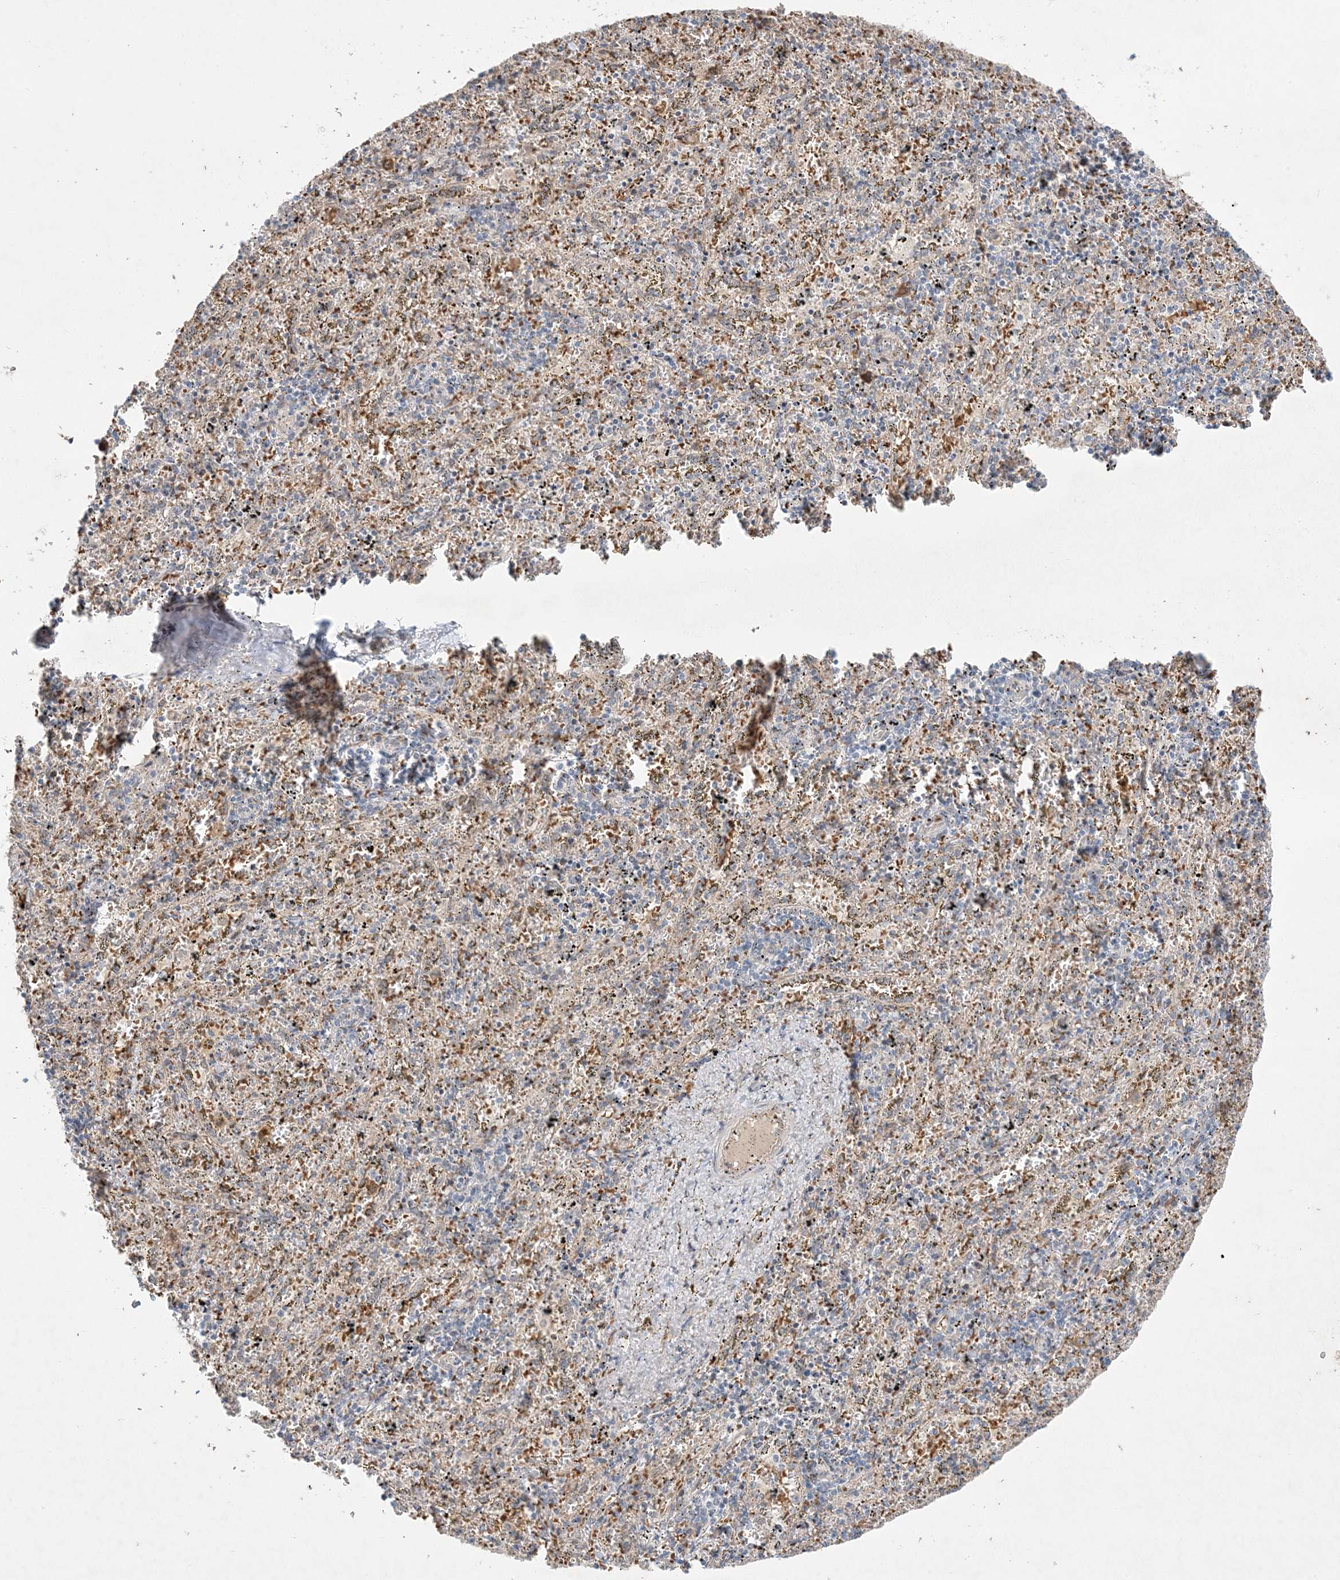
{"staining": {"intensity": "negative", "quantity": "none", "location": "none"}, "tissue": "spleen", "cell_type": "Cells in red pulp", "image_type": "normal", "snomed": [{"axis": "morphology", "description": "Normal tissue, NOS"}, {"axis": "topography", "description": "Spleen"}], "caption": "A high-resolution histopathology image shows immunohistochemistry (IHC) staining of normal spleen, which reveals no significant expression in cells in red pulp. Brightfield microscopy of immunohistochemistry stained with DAB (brown) and hematoxylin (blue), captured at high magnification.", "gene": "MMGT1", "patient": {"sex": "male", "age": 11}}